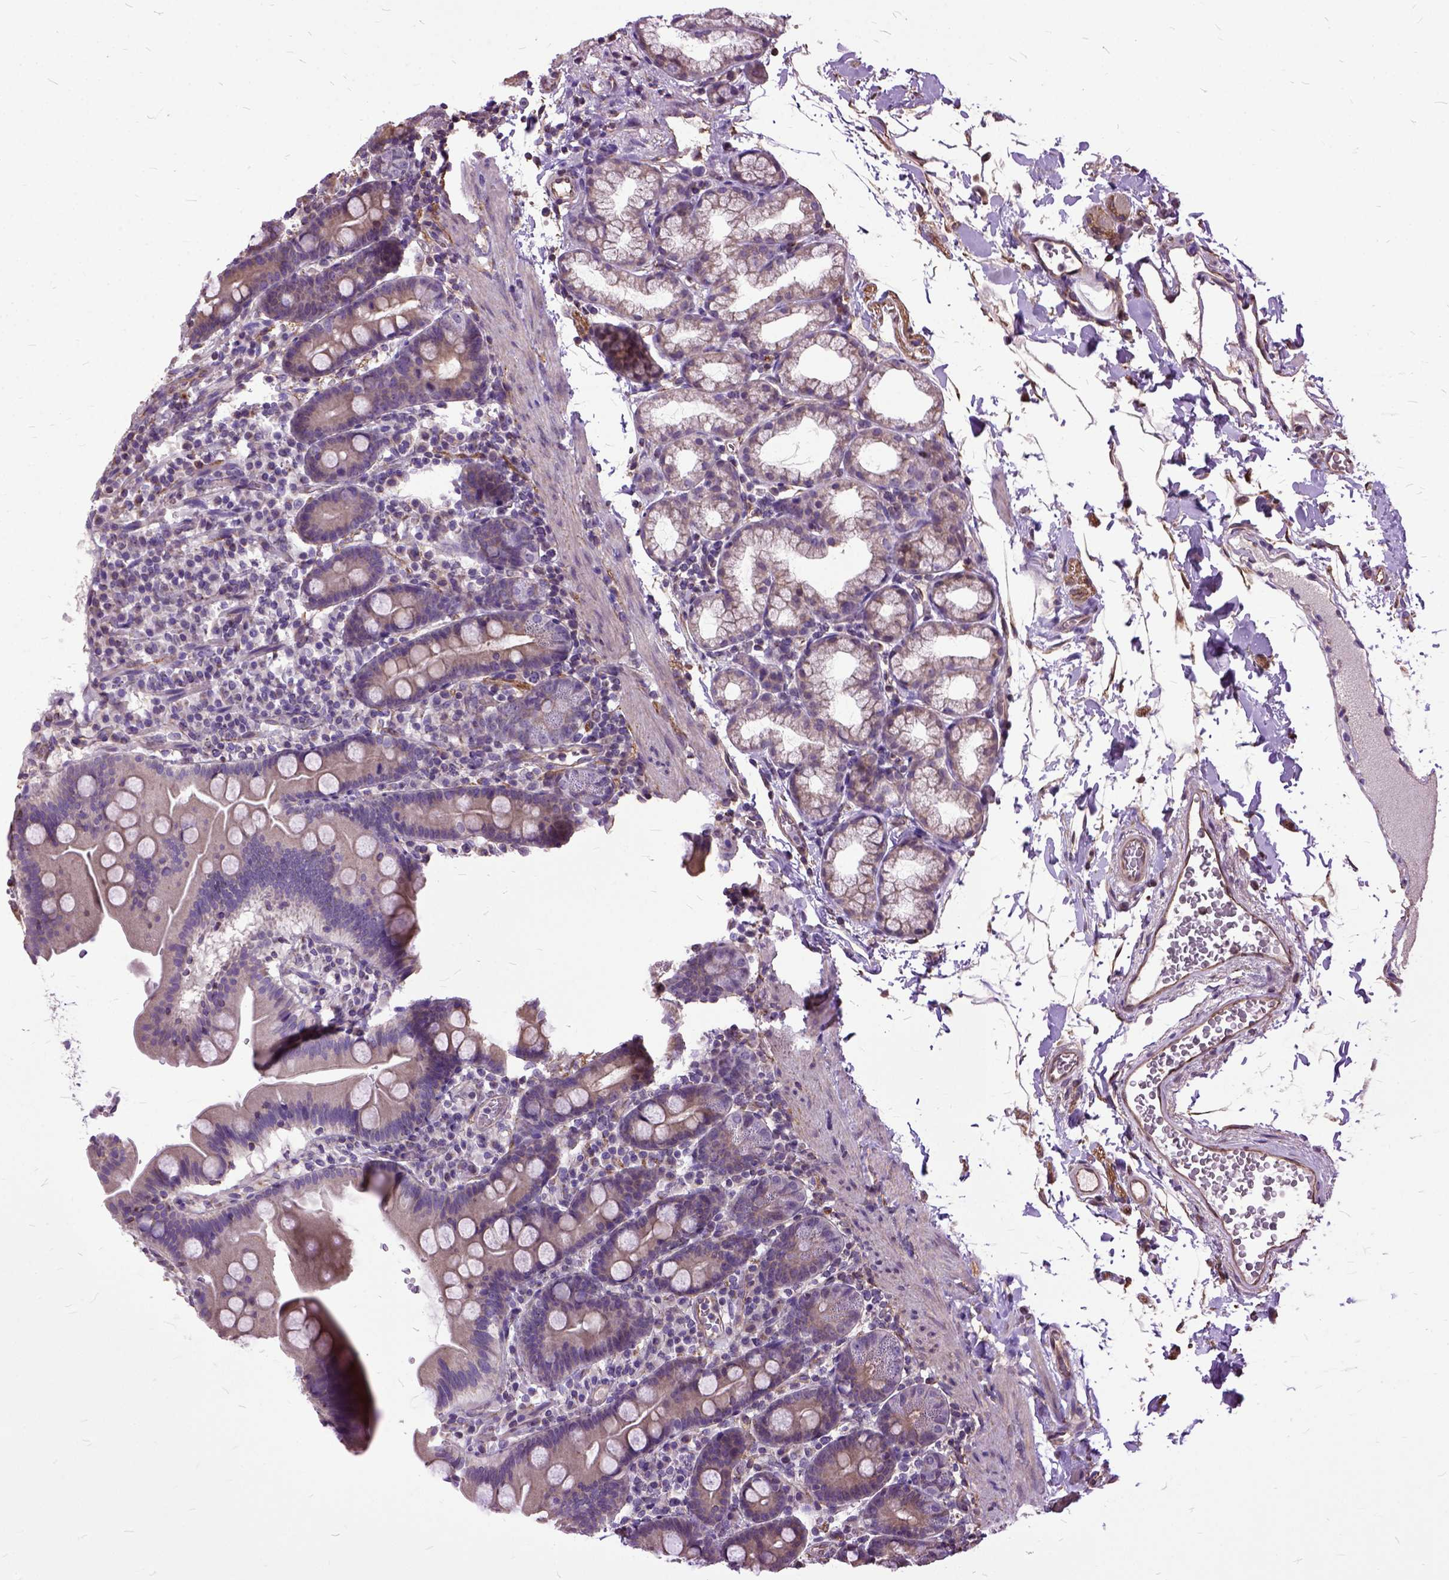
{"staining": {"intensity": "negative", "quantity": "none", "location": "none"}, "tissue": "duodenum", "cell_type": "Glandular cells", "image_type": "normal", "snomed": [{"axis": "morphology", "description": "Normal tissue, NOS"}, {"axis": "topography", "description": "Duodenum"}], "caption": "Immunohistochemistry micrograph of normal duodenum: duodenum stained with DAB (3,3'-diaminobenzidine) reveals no significant protein staining in glandular cells. Nuclei are stained in blue.", "gene": "AREG", "patient": {"sex": "male", "age": 59}}